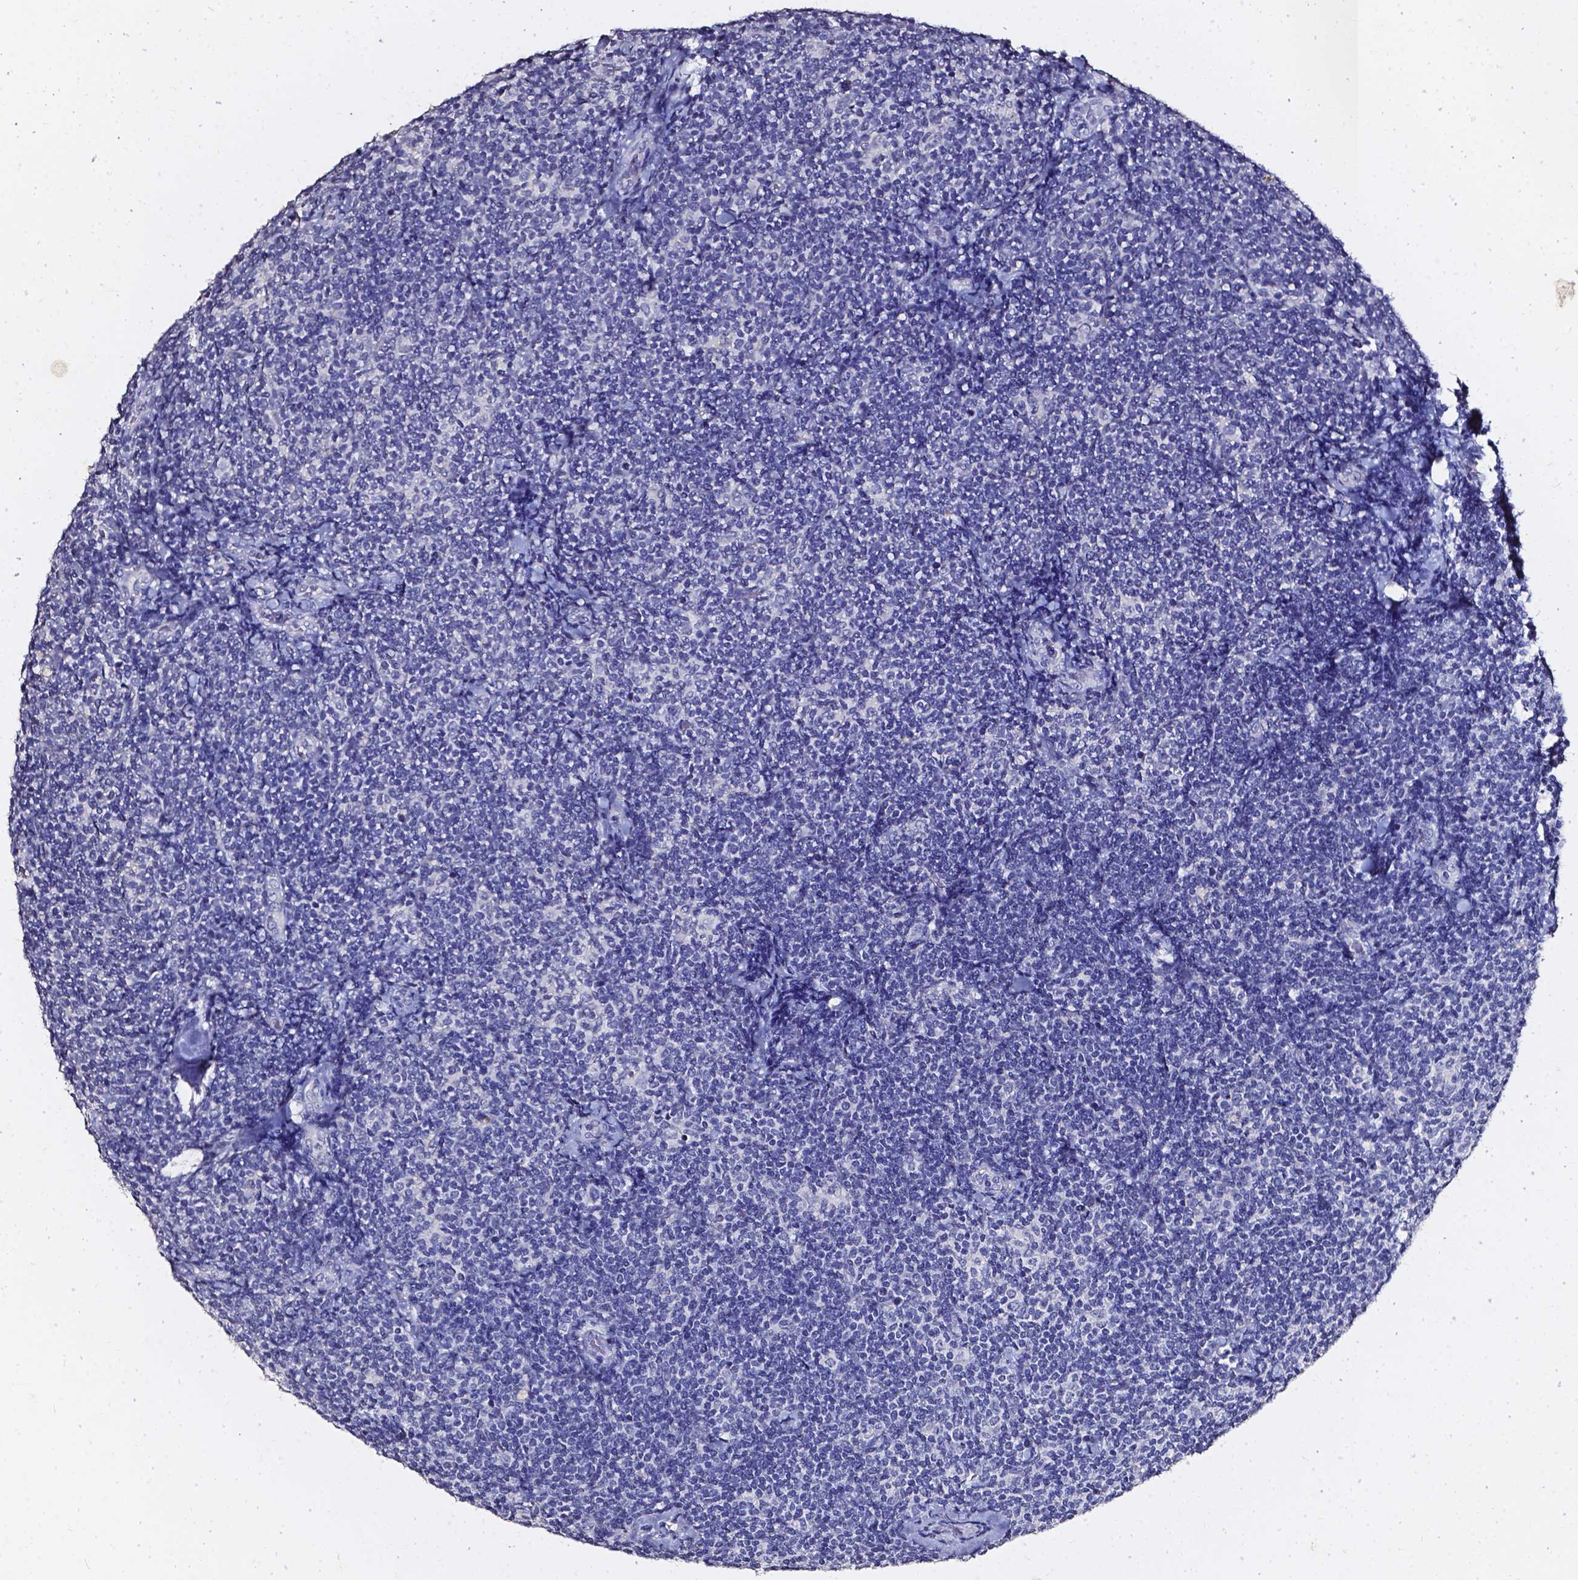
{"staining": {"intensity": "negative", "quantity": "none", "location": "none"}, "tissue": "lymphoma", "cell_type": "Tumor cells", "image_type": "cancer", "snomed": [{"axis": "morphology", "description": "Malignant lymphoma, non-Hodgkin's type, Low grade"}, {"axis": "topography", "description": "Lymph node"}], "caption": "The image displays no significant staining in tumor cells of malignant lymphoma, non-Hodgkin's type (low-grade).", "gene": "AKR1B10", "patient": {"sex": "female", "age": 56}}